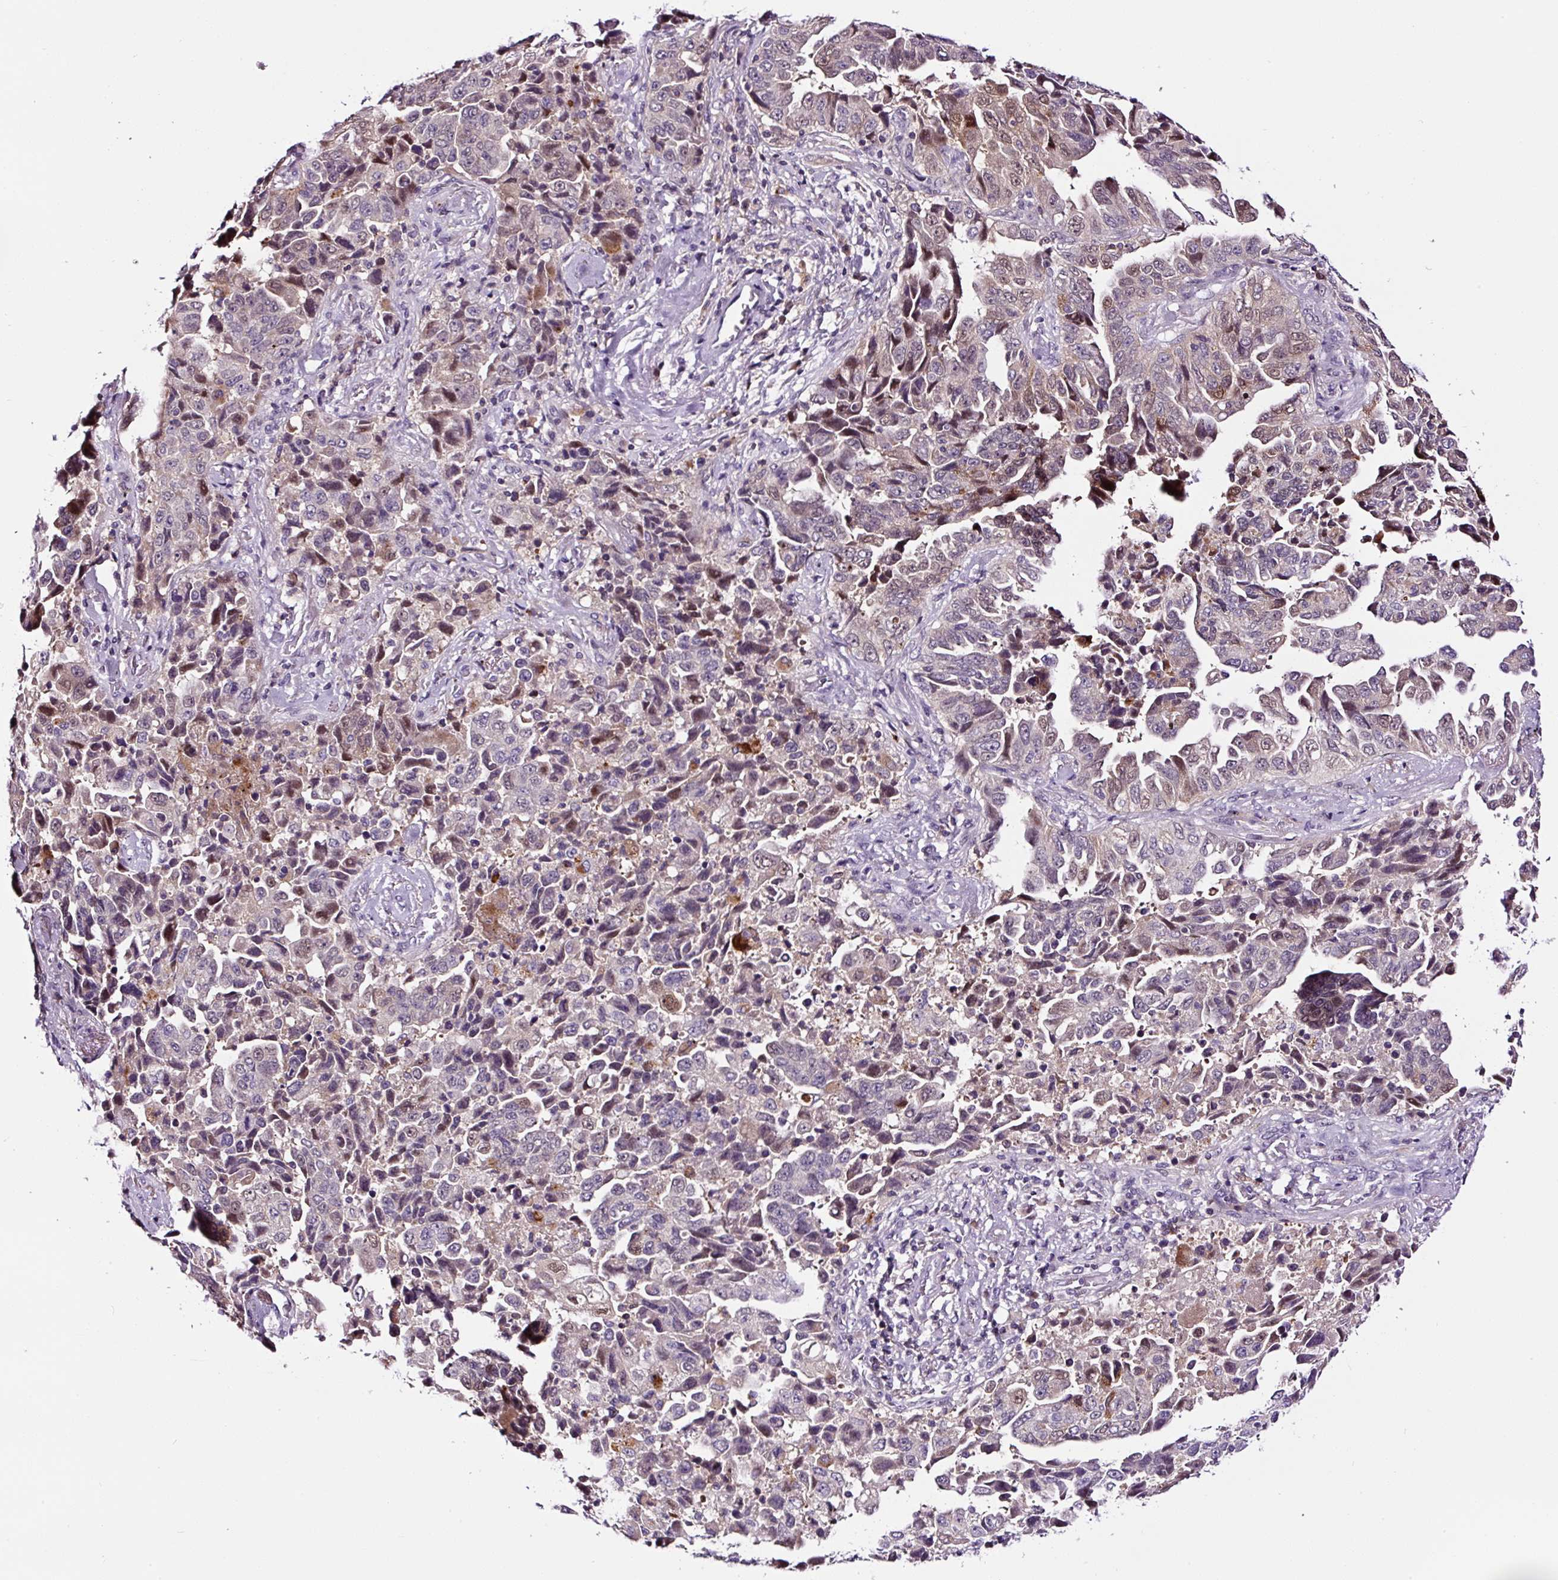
{"staining": {"intensity": "moderate", "quantity": "<25%", "location": "nuclear"}, "tissue": "lung cancer", "cell_type": "Tumor cells", "image_type": "cancer", "snomed": [{"axis": "morphology", "description": "Adenocarcinoma, NOS"}, {"axis": "topography", "description": "Lung"}], "caption": "Tumor cells demonstrate moderate nuclear expression in about <25% of cells in lung adenocarcinoma.", "gene": "TAFA3", "patient": {"sex": "female", "age": 51}}